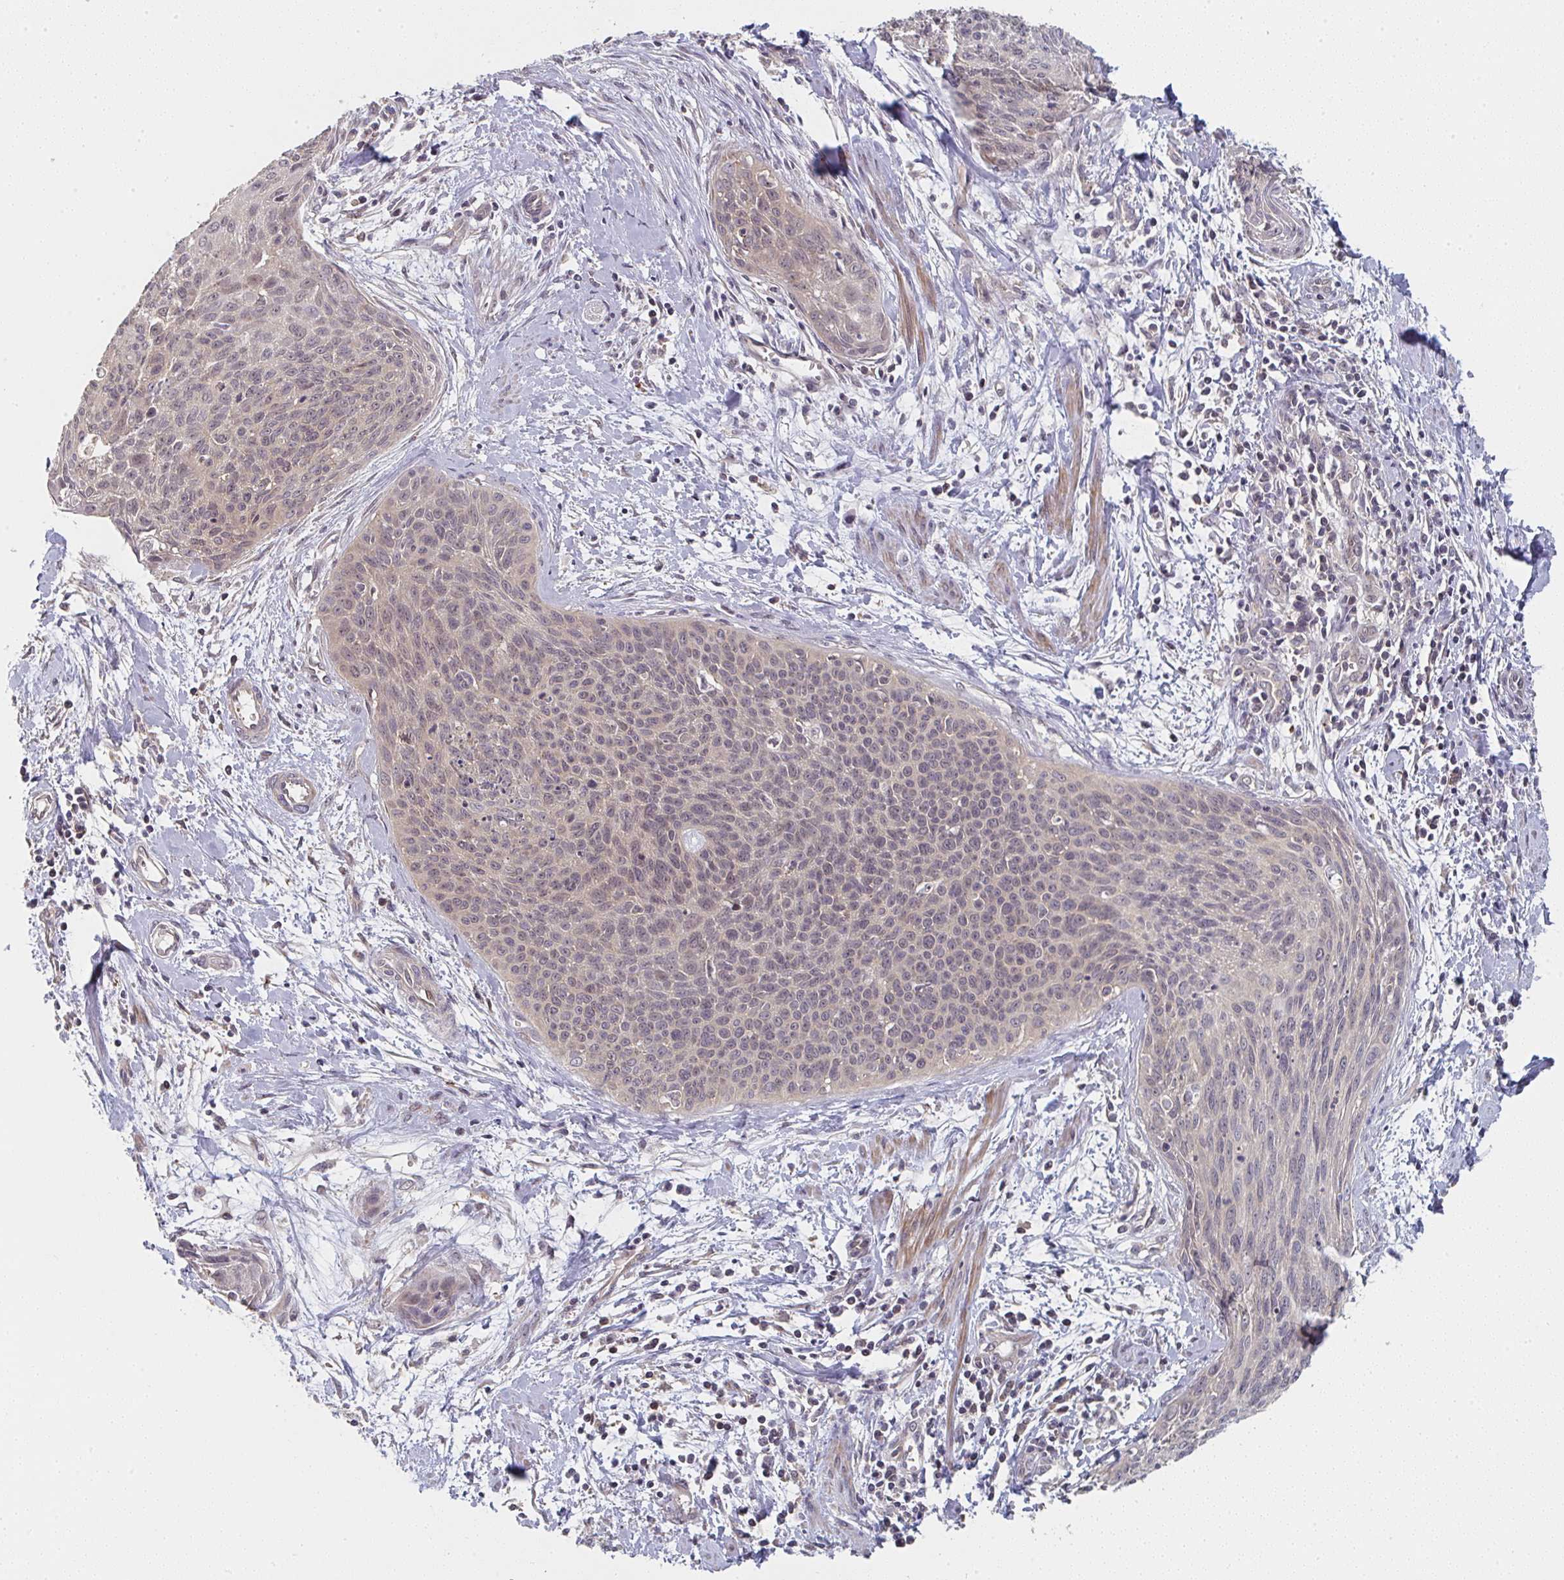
{"staining": {"intensity": "weak", "quantity": ">75%", "location": "cytoplasmic/membranous"}, "tissue": "cervical cancer", "cell_type": "Tumor cells", "image_type": "cancer", "snomed": [{"axis": "morphology", "description": "Squamous cell carcinoma, NOS"}, {"axis": "topography", "description": "Cervix"}], "caption": "A brown stain shows weak cytoplasmic/membranous expression of a protein in human cervical cancer tumor cells.", "gene": "RANGRF", "patient": {"sex": "female", "age": 55}}